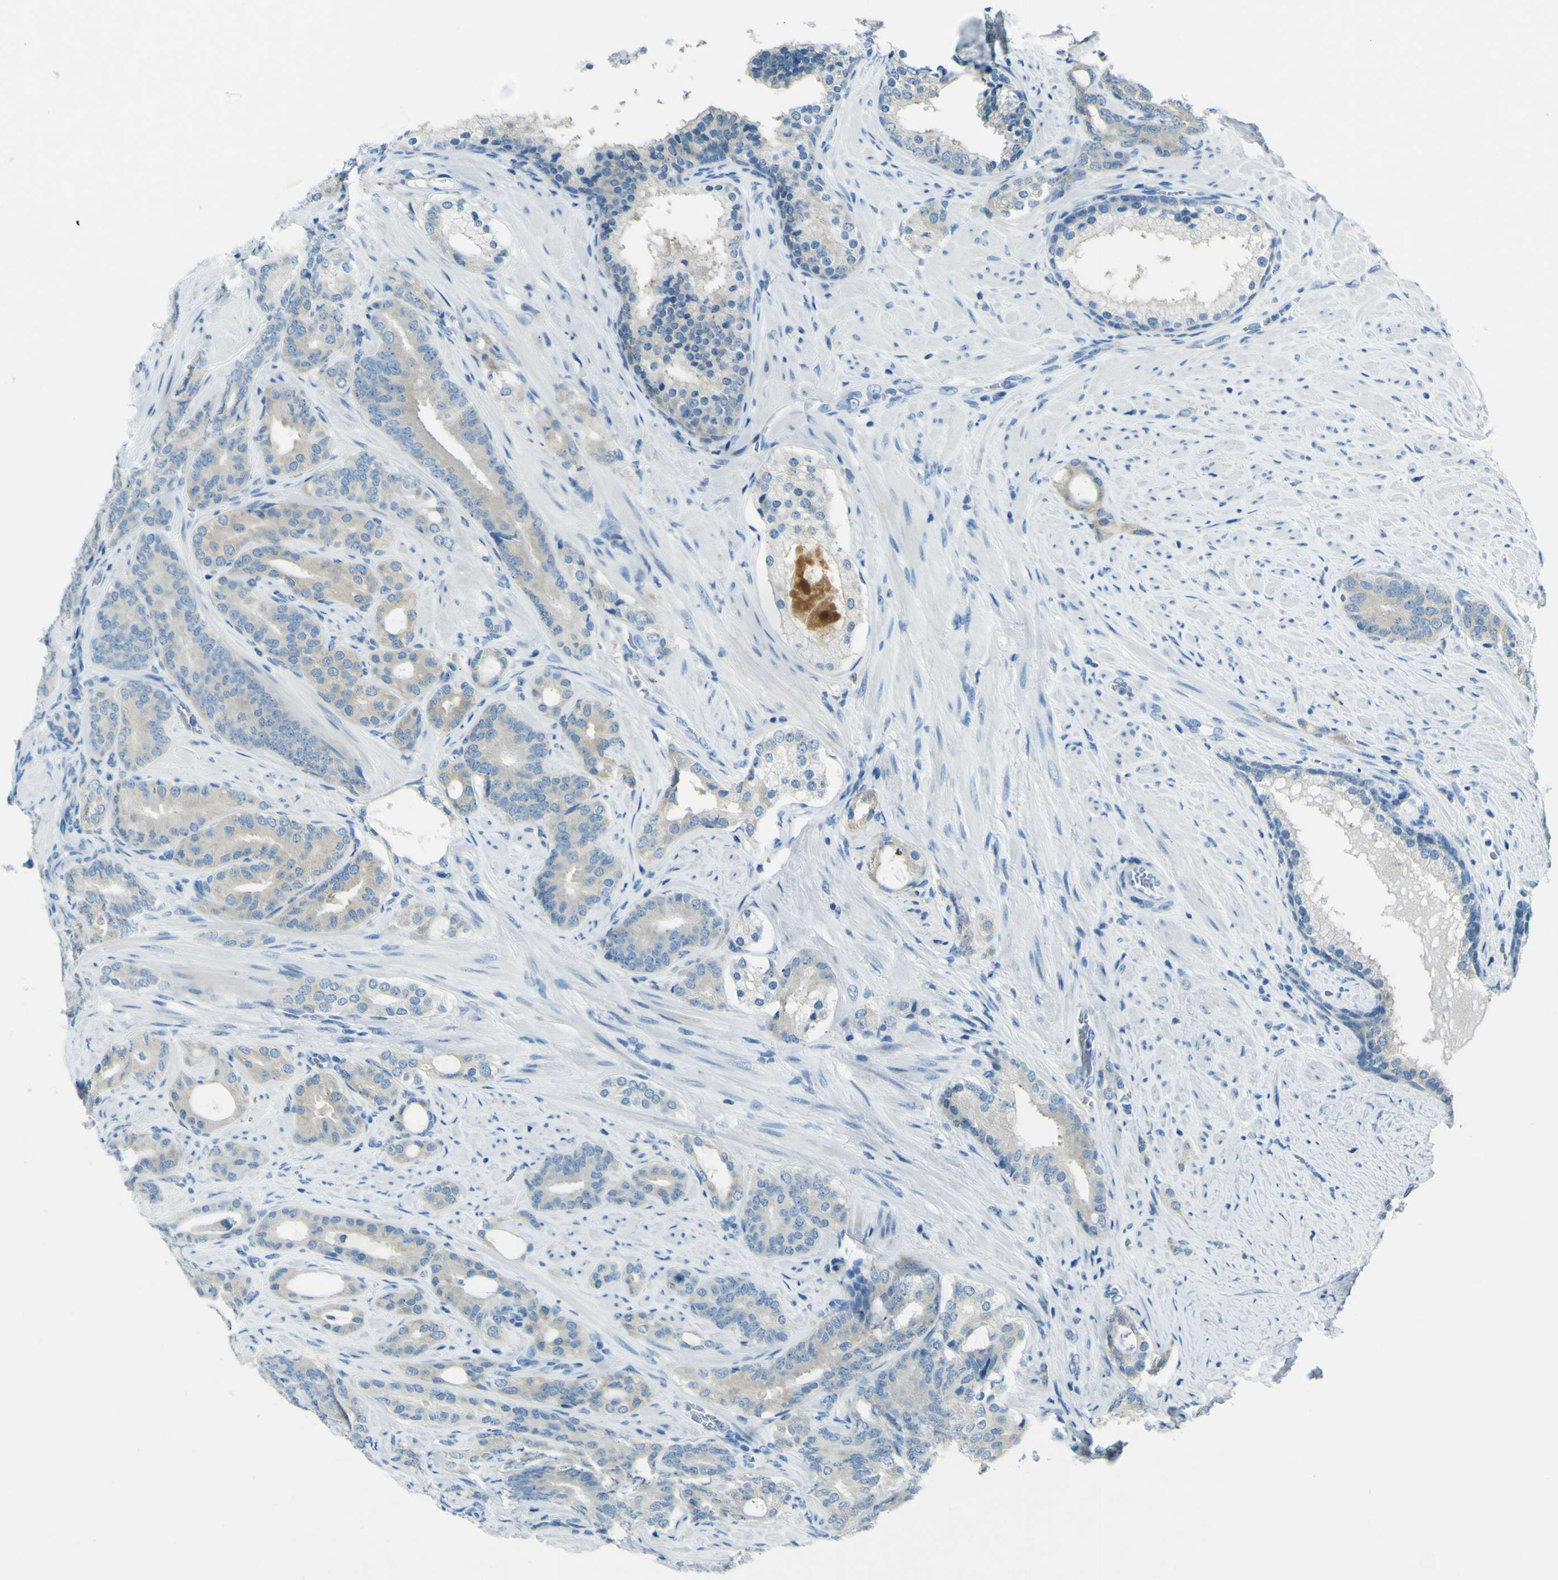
{"staining": {"intensity": "weak", "quantity": ">75%", "location": "cytoplasmic/membranous"}, "tissue": "prostate cancer", "cell_type": "Tumor cells", "image_type": "cancer", "snomed": [{"axis": "morphology", "description": "Adenocarcinoma, Low grade"}, {"axis": "topography", "description": "Prostate"}], "caption": "IHC (DAB) staining of human prostate cancer (adenocarcinoma (low-grade)) reveals weak cytoplasmic/membranous protein positivity in approximately >75% of tumor cells.", "gene": "SORCS1", "patient": {"sex": "male", "age": 63}}